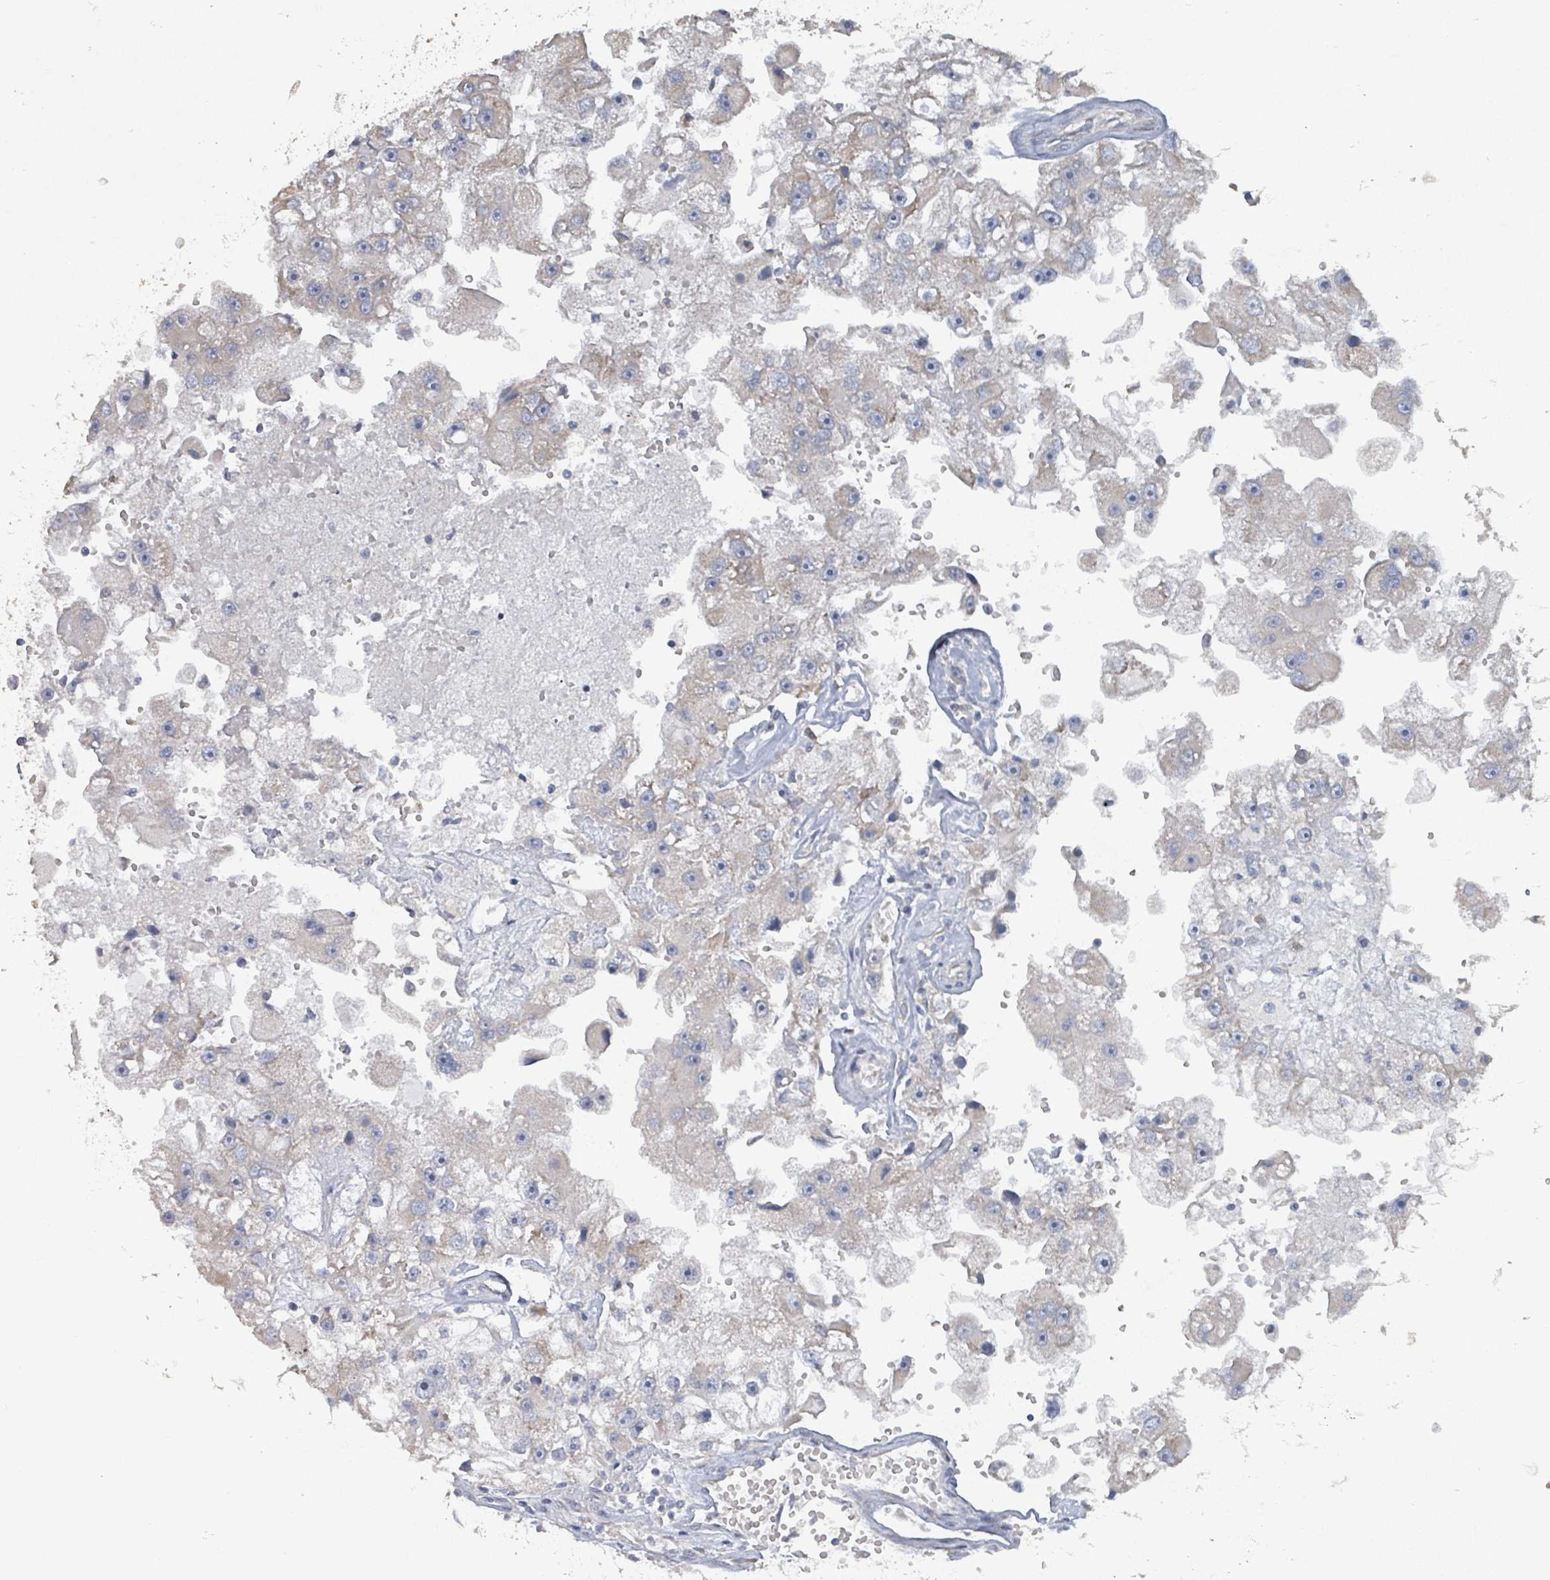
{"staining": {"intensity": "negative", "quantity": "none", "location": "none"}, "tissue": "renal cancer", "cell_type": "Tumor cells", "image_type": "cancer", "snomed": [{"axis": "morphology", "description": "Adenocarcinoma, NOS"}, {"axis": "topography", "description": "Kidney"}], "caption": "Tumor cells are negative for protein expression in human renal cancer.", "gene": "RPL32", "patient": {"sex": "male", "age": 63}}